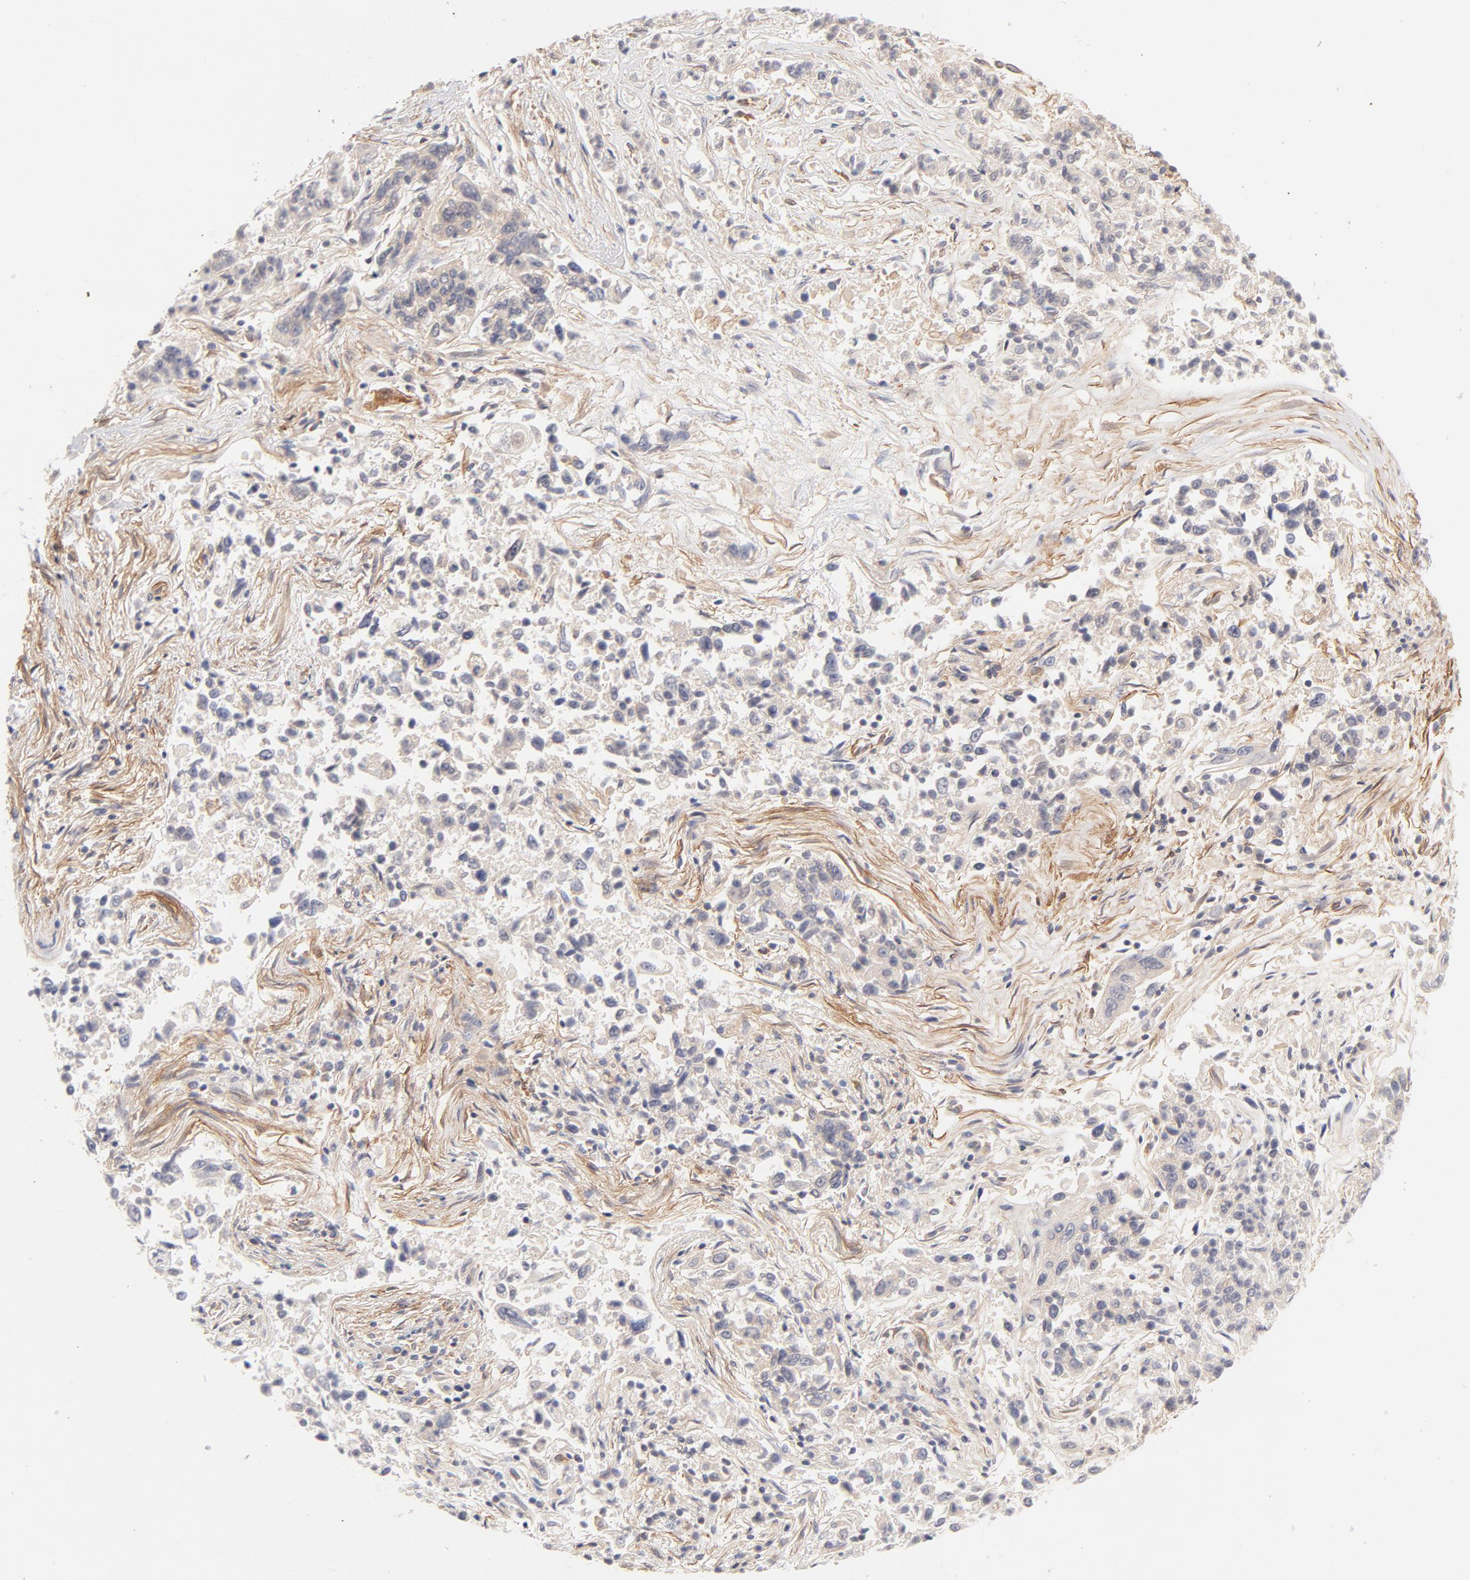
{"staining": {"intensity": "weak", "quantity": "<25%", "location": "cytoplasmic/membranous"}, "tissue": "lung cancer", "cell_type": "Tumor cells", "image_type": "cancer", "snomed": [{"axis": "morphology", "description": "Adenocarcinoma, NOS"}, {"axis": "topography", "description": "Lung"}], "caption": "Immunohistochemical staining of human lung adenocarcinoma shows no significant expression in tumor cells.", "gene": "LDLRAP1", "patient": {"sex": "male", "age": 84}}